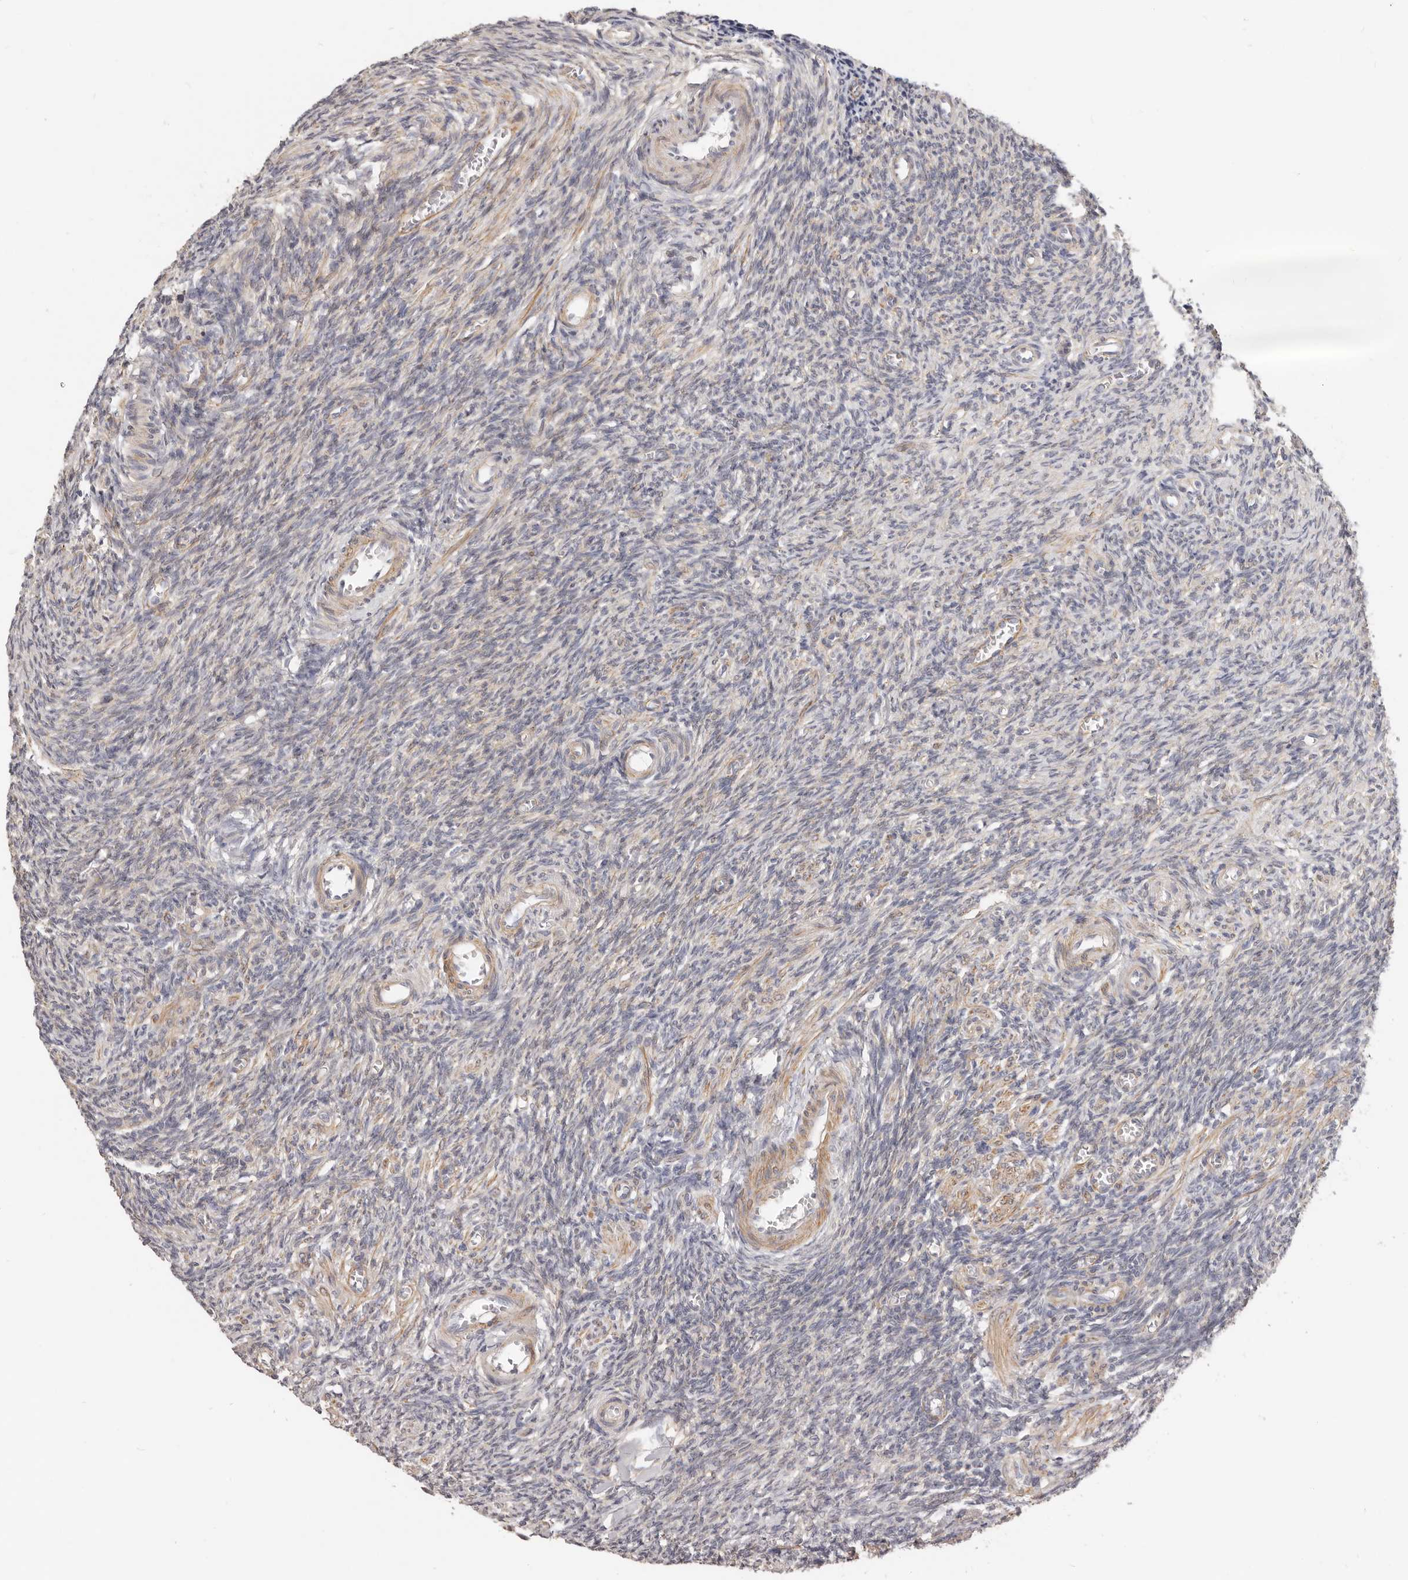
{"staining": {"intensity": "weak", "quantity": ">75%", "location": "cytoplasmic/membranous"}, "tissue": "ovary", "cell_type": "Ovarian stroma cells", "image_type": "normal", "snomed": [{"axis": "morphology", "description": "Normal tissue, NOS"}, {"axis": "topography", "description": "Ovary"}], "caption": "The histopathology image demonstrates immunohistochemical staining of benign ovary. There is weak cytoplasmic/membranous staining is seen in approximately >75% of ovarian stroma cells. (IHC, brightfield microscopy, high magnification).", "gene": "RABAC1", "patient": {"sex": "female", "age": 27}}